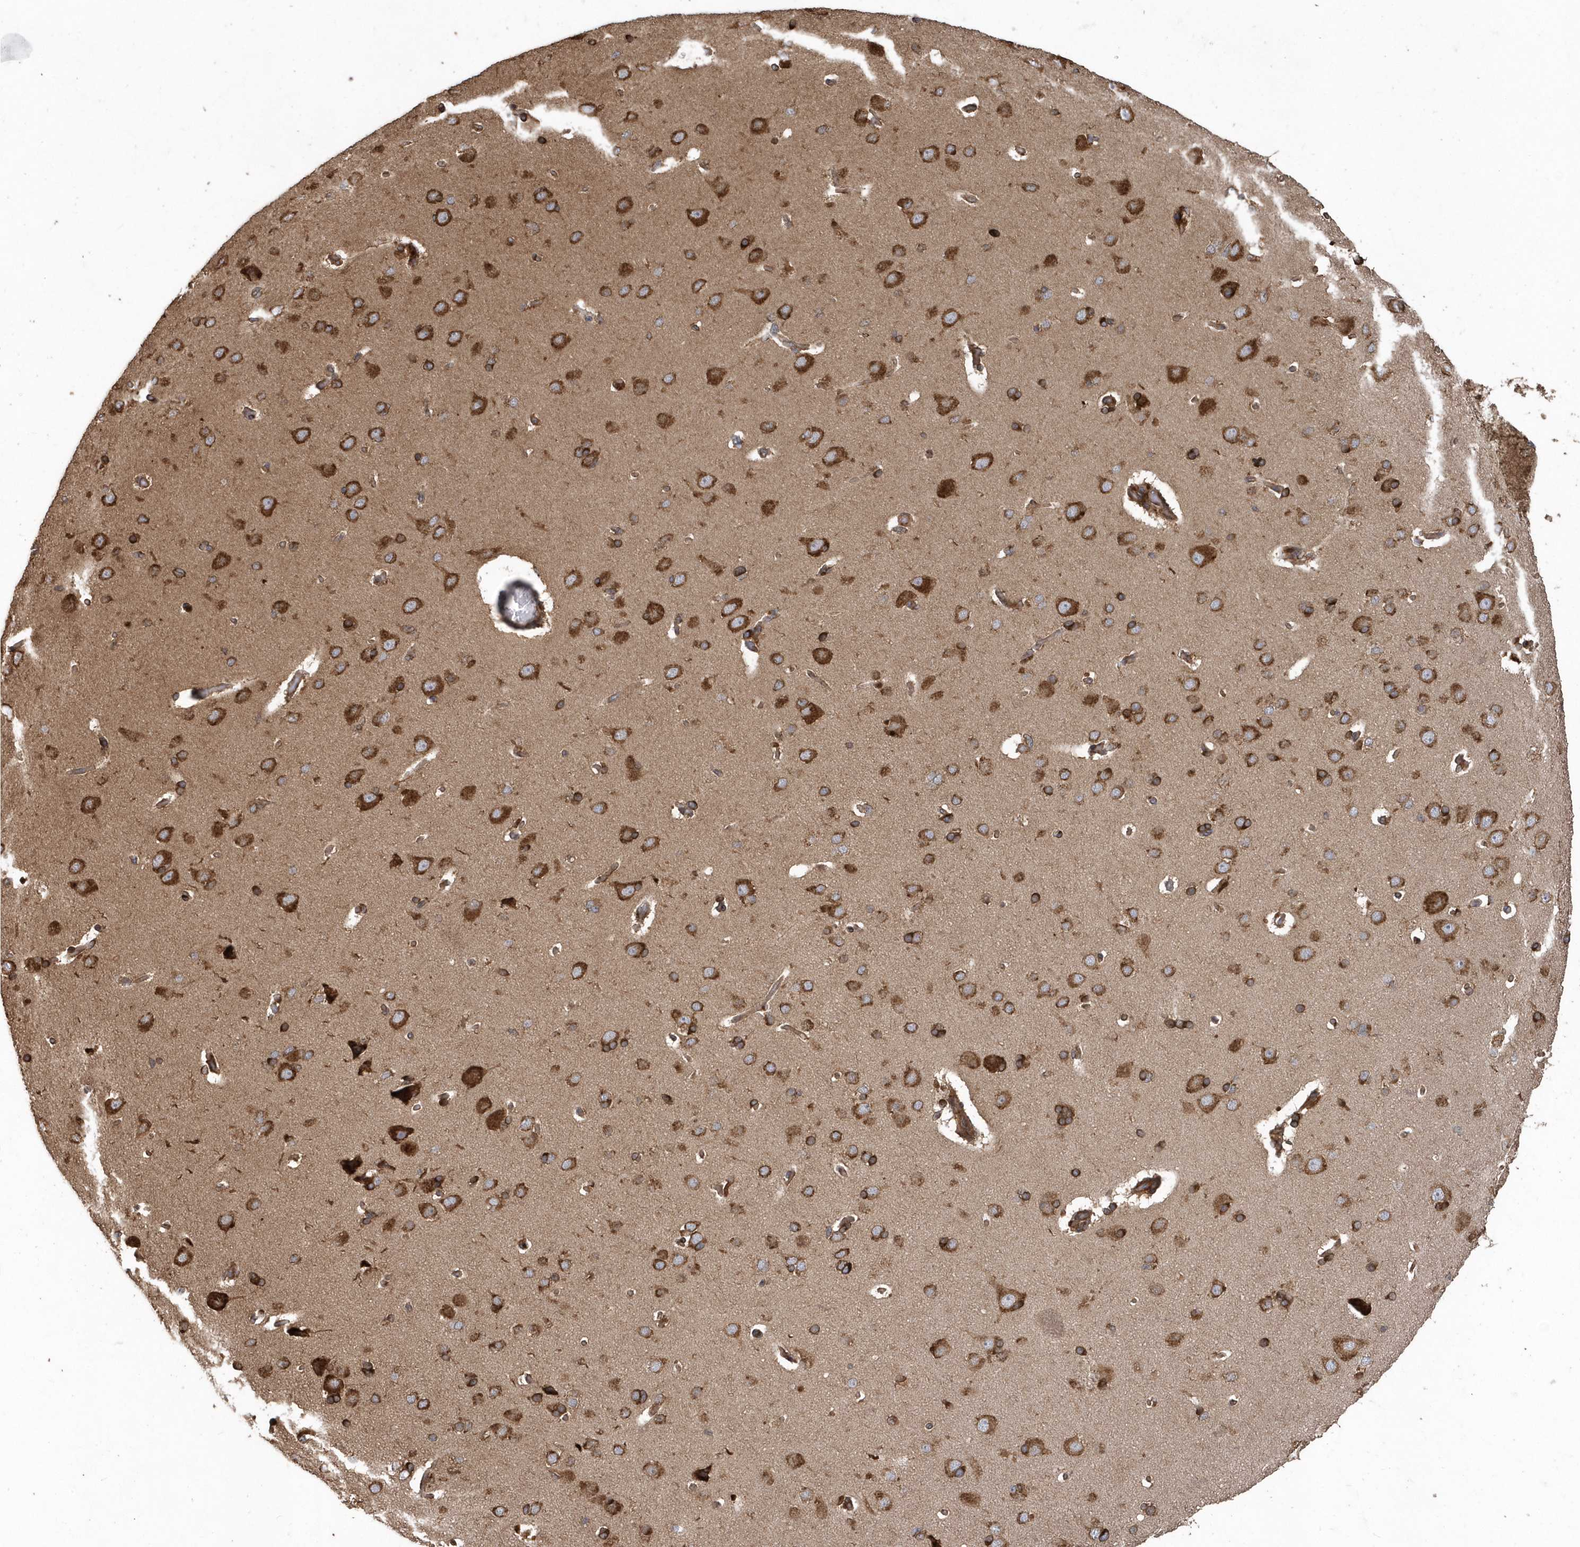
{"staining": {"intensity": "weak", "quantity": ">75%", "location": "cytoplasmic/membranous"}, "tissue": "cerebral cortex", "cell_type": "Endothelial cells", "image_type": "normal", "snomed": [{"axis": "morphology", "description": "Normal tissue, NOS"}, {"axis": "topography", "description": "Cerebral cortex"}], "caption": "Brown immunohistochemical staining in unremarkable cerebral cortex exhibits weak cytoplasmic/membranous staining in approximately >75% of endothelial cells. Using DAB (brown) and hematoxylin (blue) stains, captured at high magnification using brightfield microscopy.", "gene": "WASHC5", "patient": {"sex": "male", "age": 62}}